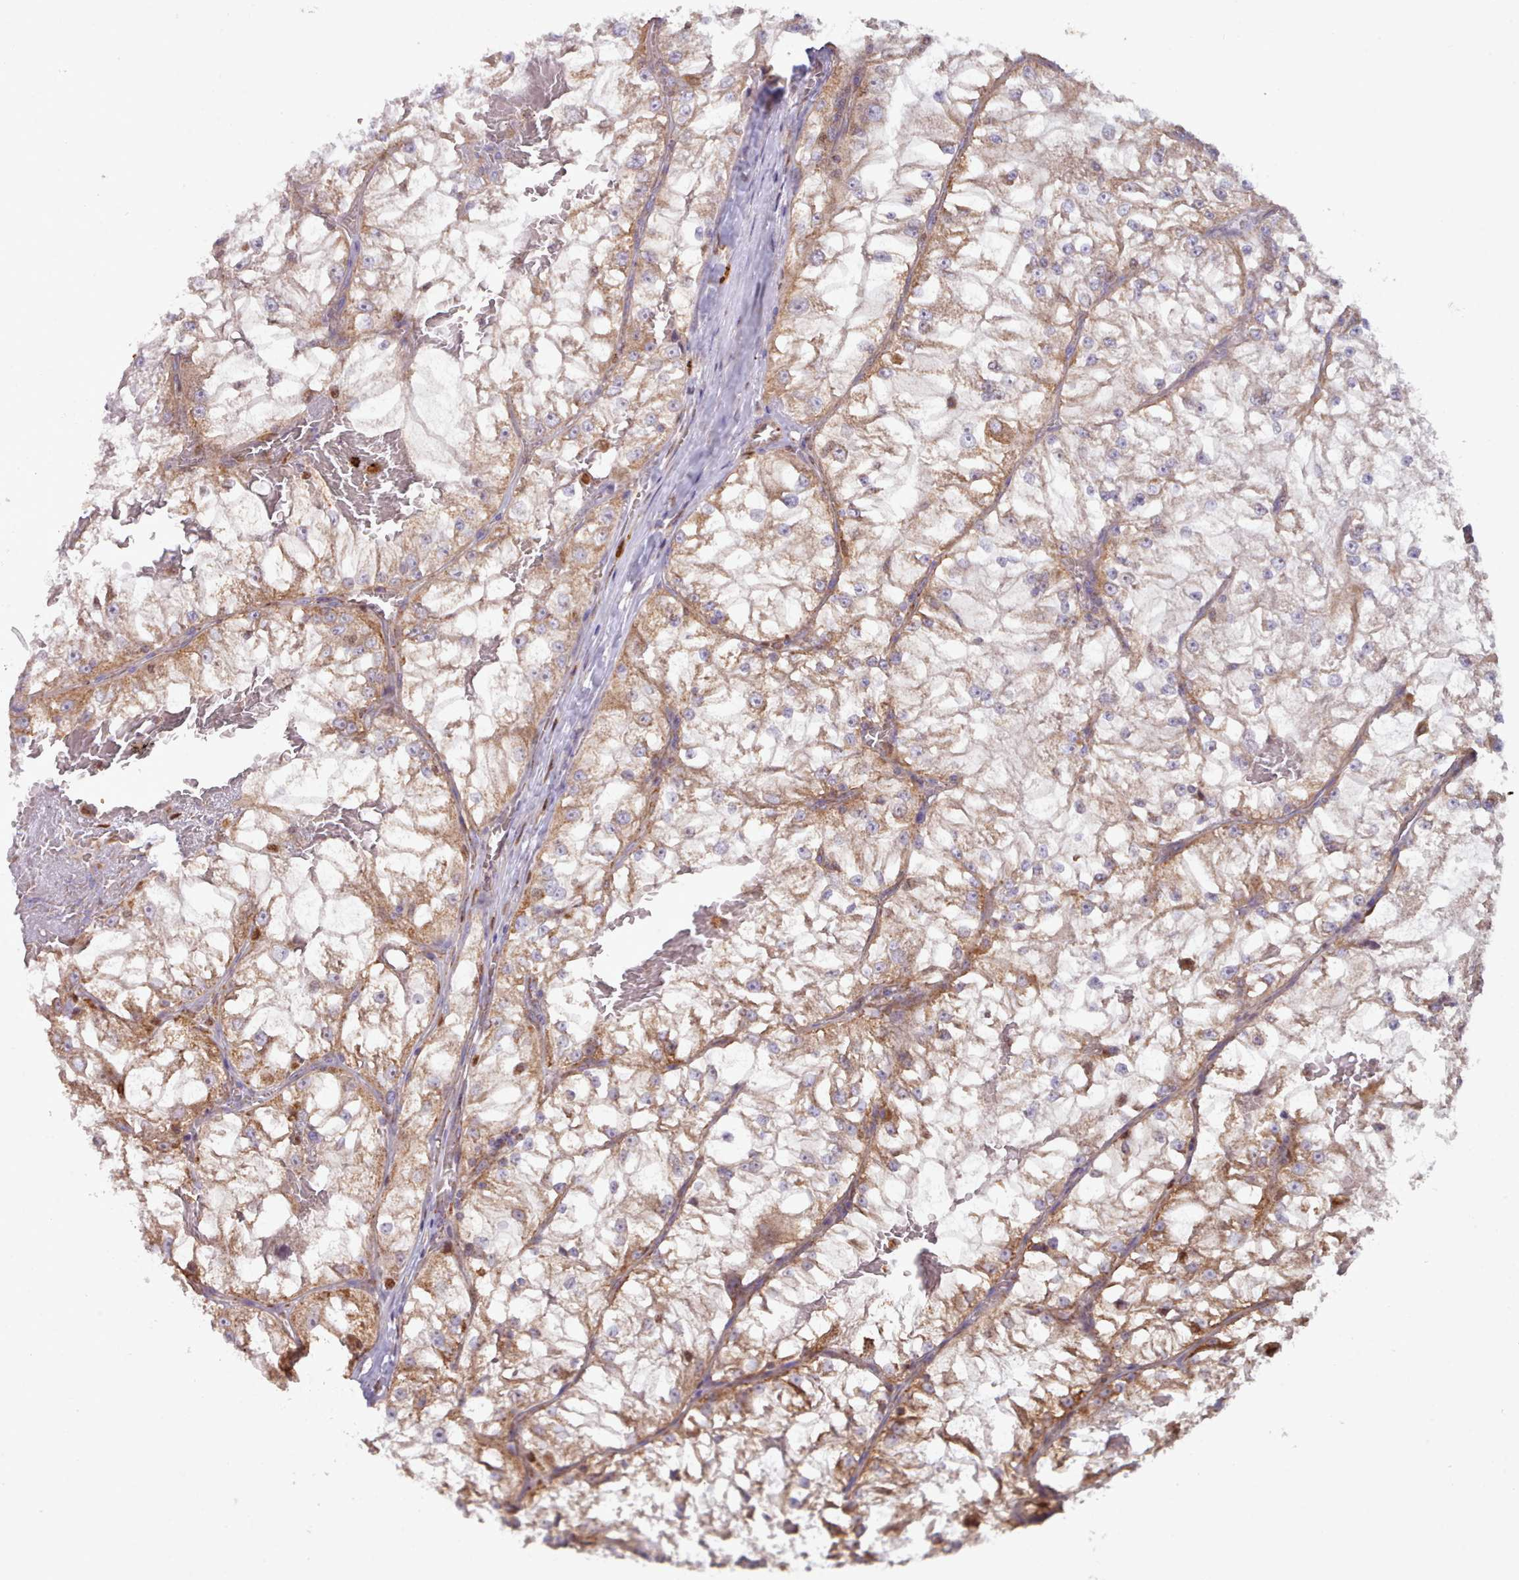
{"staining": {"intensity": "moderate", "quantity": "25%-75%", "location": "cytoplasmic/membranous"}, "tissue": "renal cancer", "cell_type": "Tumor cells", "image_type": "cancer", "snomed": [{"axis": "morphology", "description": "Adenocarcinoma, NOS"}, {"axis": "topography", "description": "Kidney"}], "caption": "Protein expression analysis of adenocarcinoma (renal) demonstrates moderate cytoplasmic/membranous positivity in about 25%-75% of tumor cells.", "gene": "HSDL2", "patient": {"sex": "female", "age": 72}}